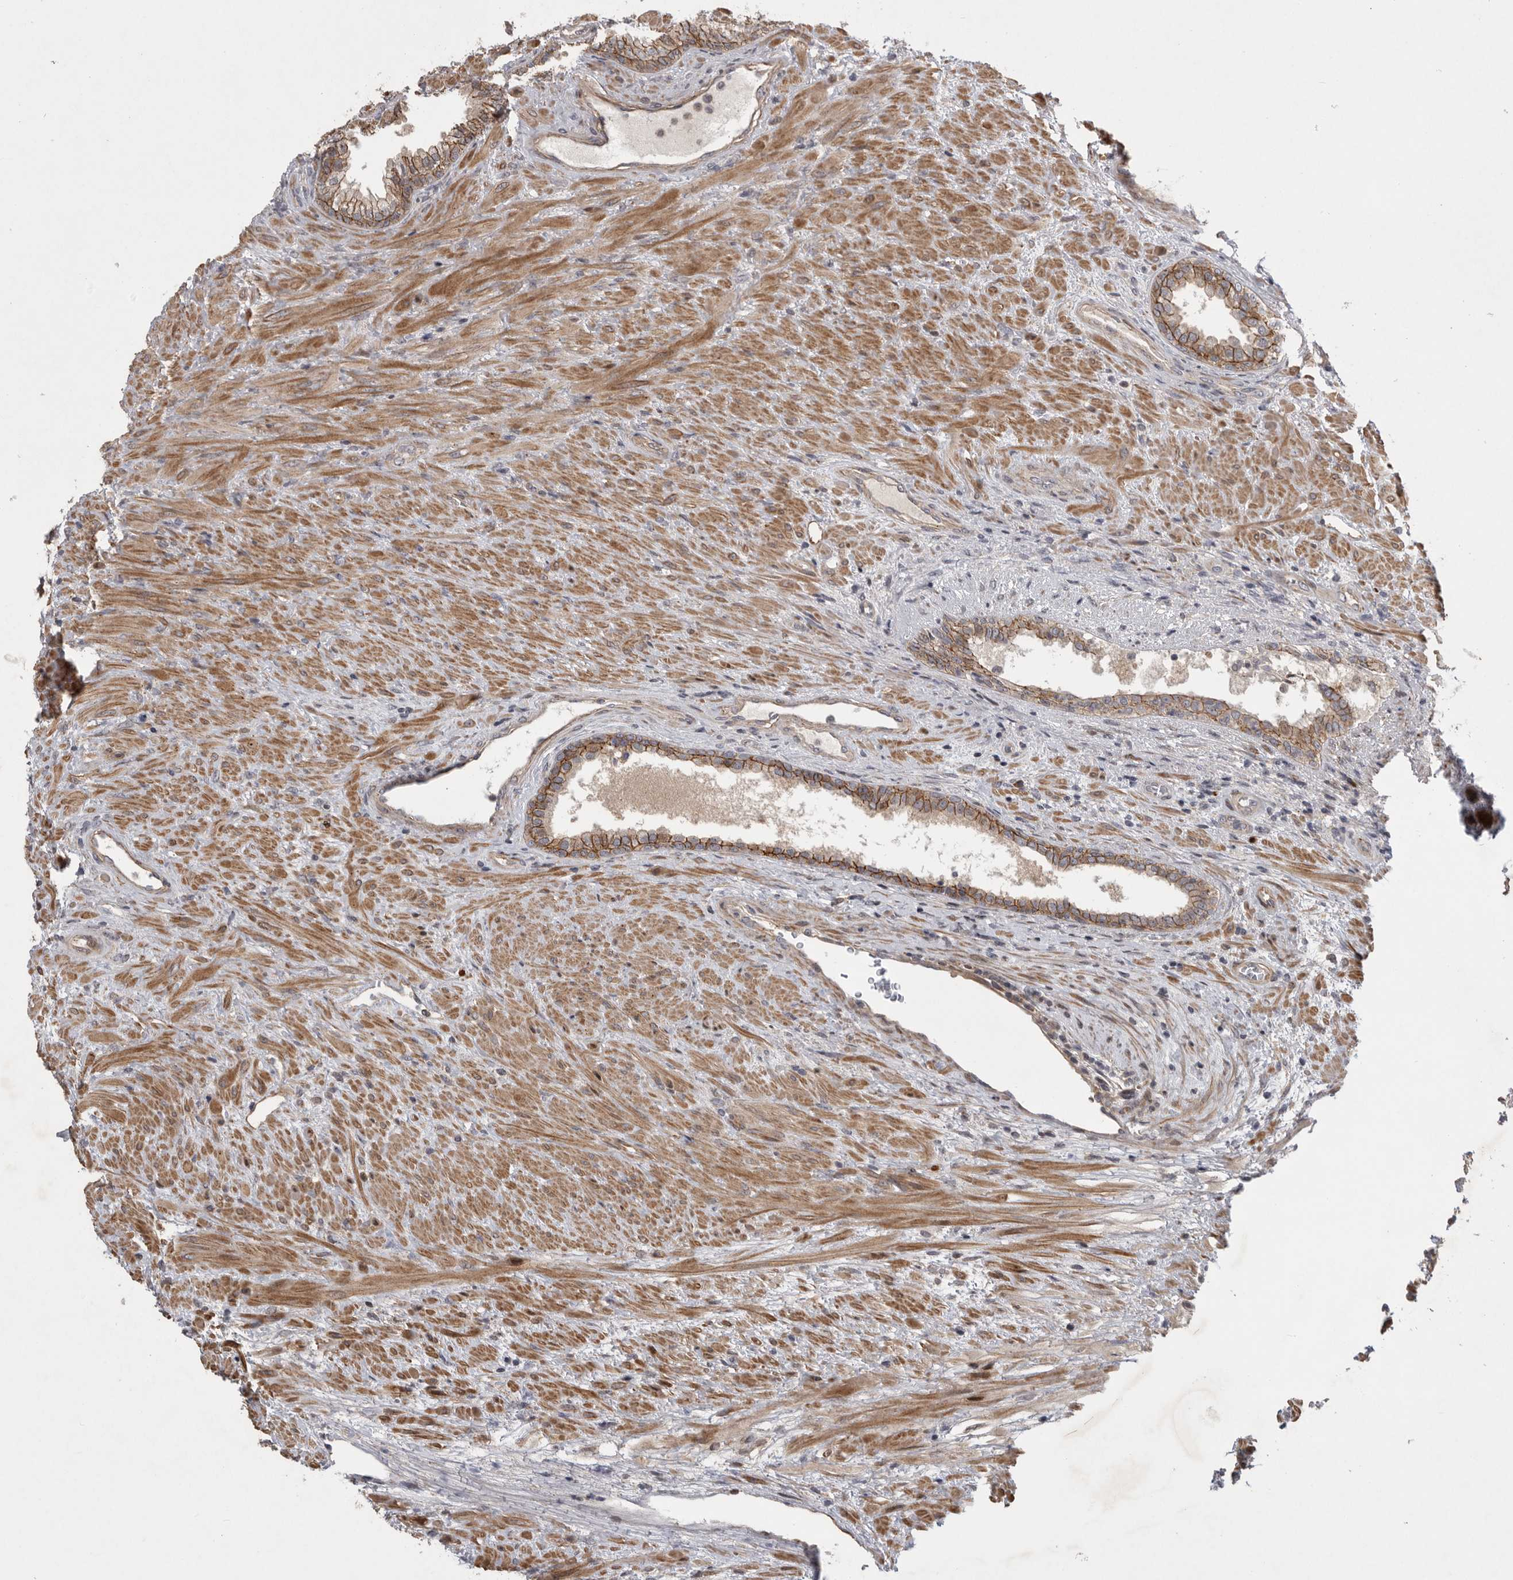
{"staining": {"intensity": "moderate", "quantity": ">75%", "location": "cytoplasmic/membranous"}, "tissue": "prostate", "cell_type": "Glandular cells", "image_type": "normal", "snomed": [{"axis": "morphology", "description": "Normal tissue, NOS"}, {"axis": "topography", "description": "Prostate"}], "caption": "Moderate cytoplasmic/membranous protein staining is present in about >75% of glandular cells in prostate.", "gene": "MPDZ", "patient": {"sex": "male", "age": 76}}